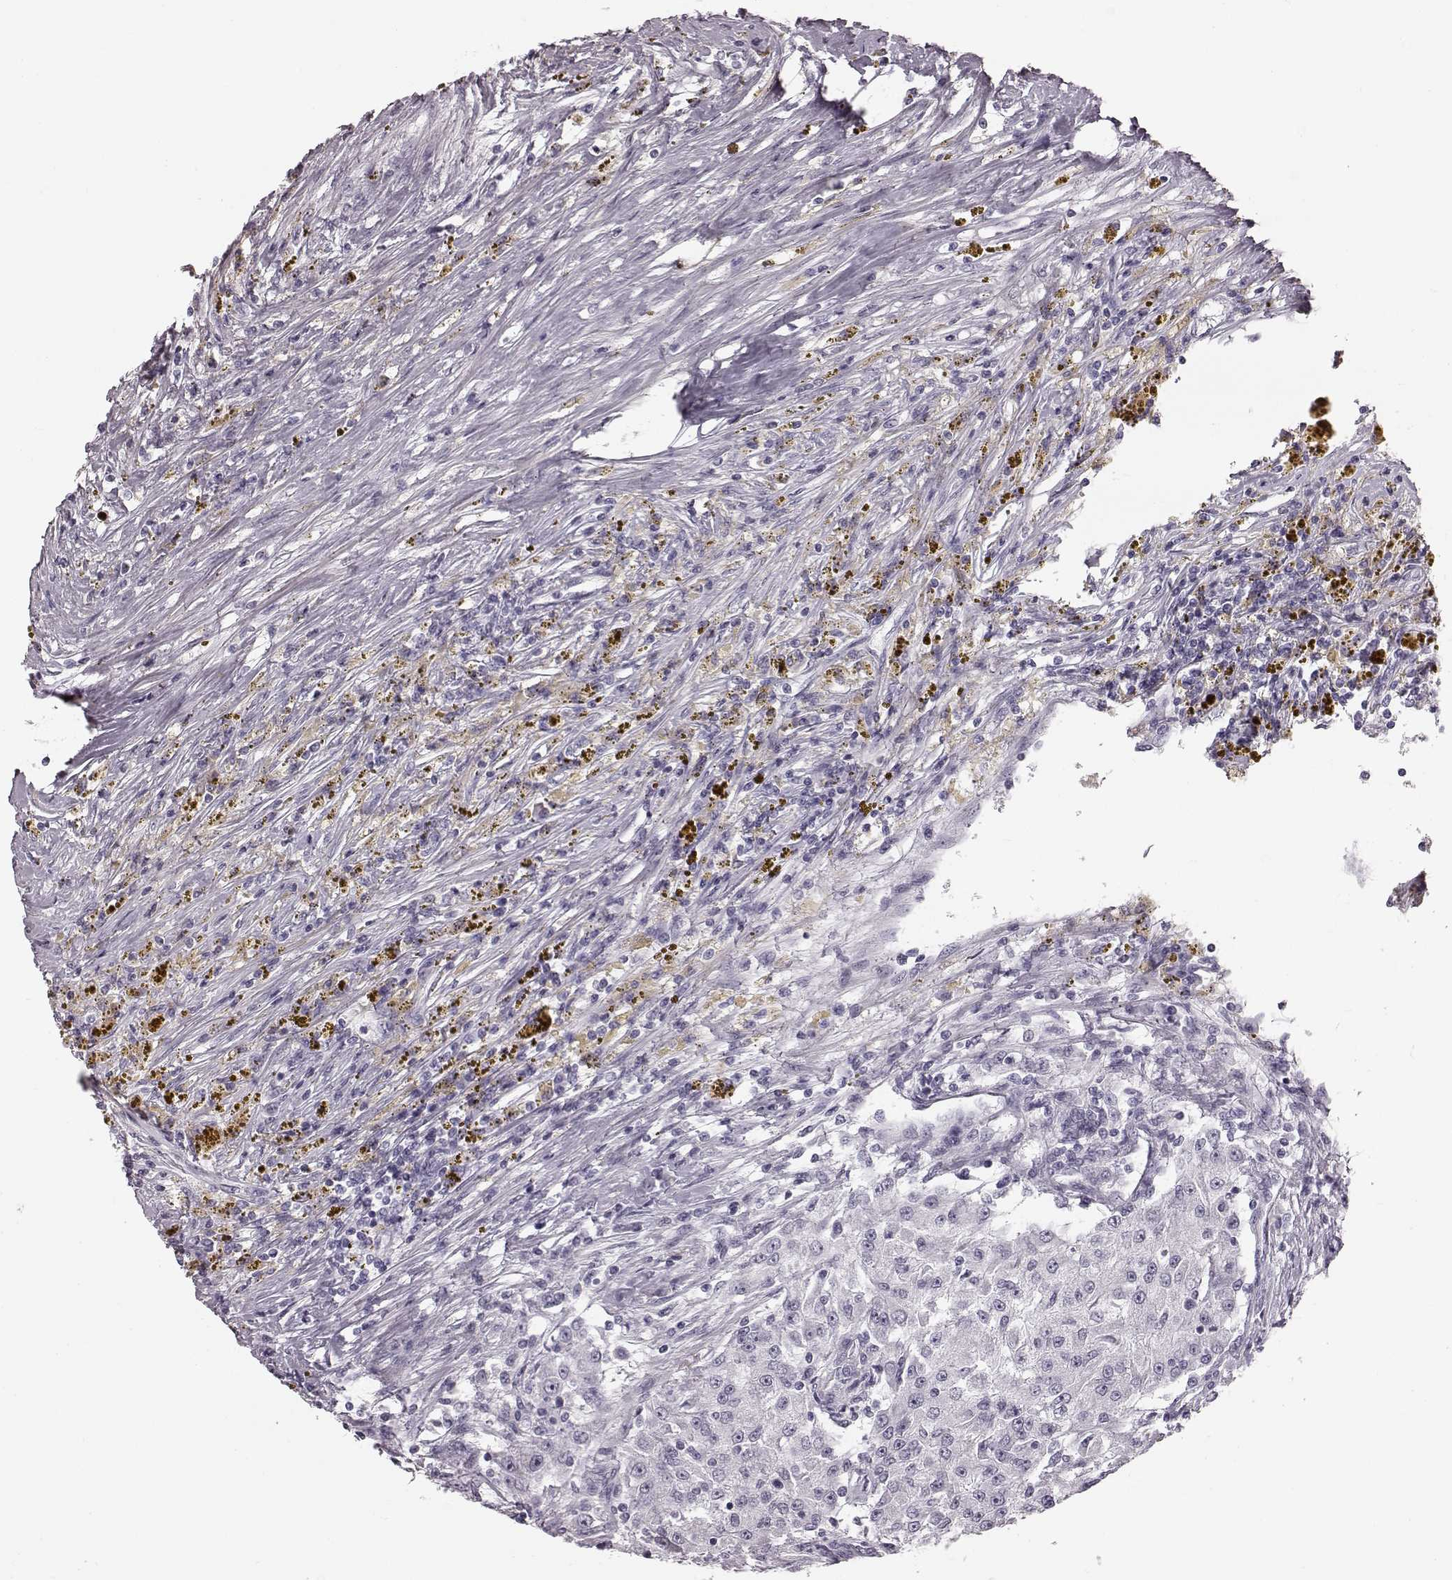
{"staining": {"intensity": "negative", "quantity": "none", "location": "none"}, "tissue": "renal cancer", "cell_type": "Tumor cells", "image_type": "cancer", "snomed": [{"axis": "morphology", "description": "Adenocarcinoma, NOS"}, {"axis": "topography", "description": "Kidney"}], "caption": "Tumor cells are negative for brown protein staining in adenocarcinoma (renal). The staining is performed using DAB brown chromogen with nuclei counter-stained in using hematoxylin.", "gene": "ZNF433", "patient": {"sex": "female", "age": 67}}